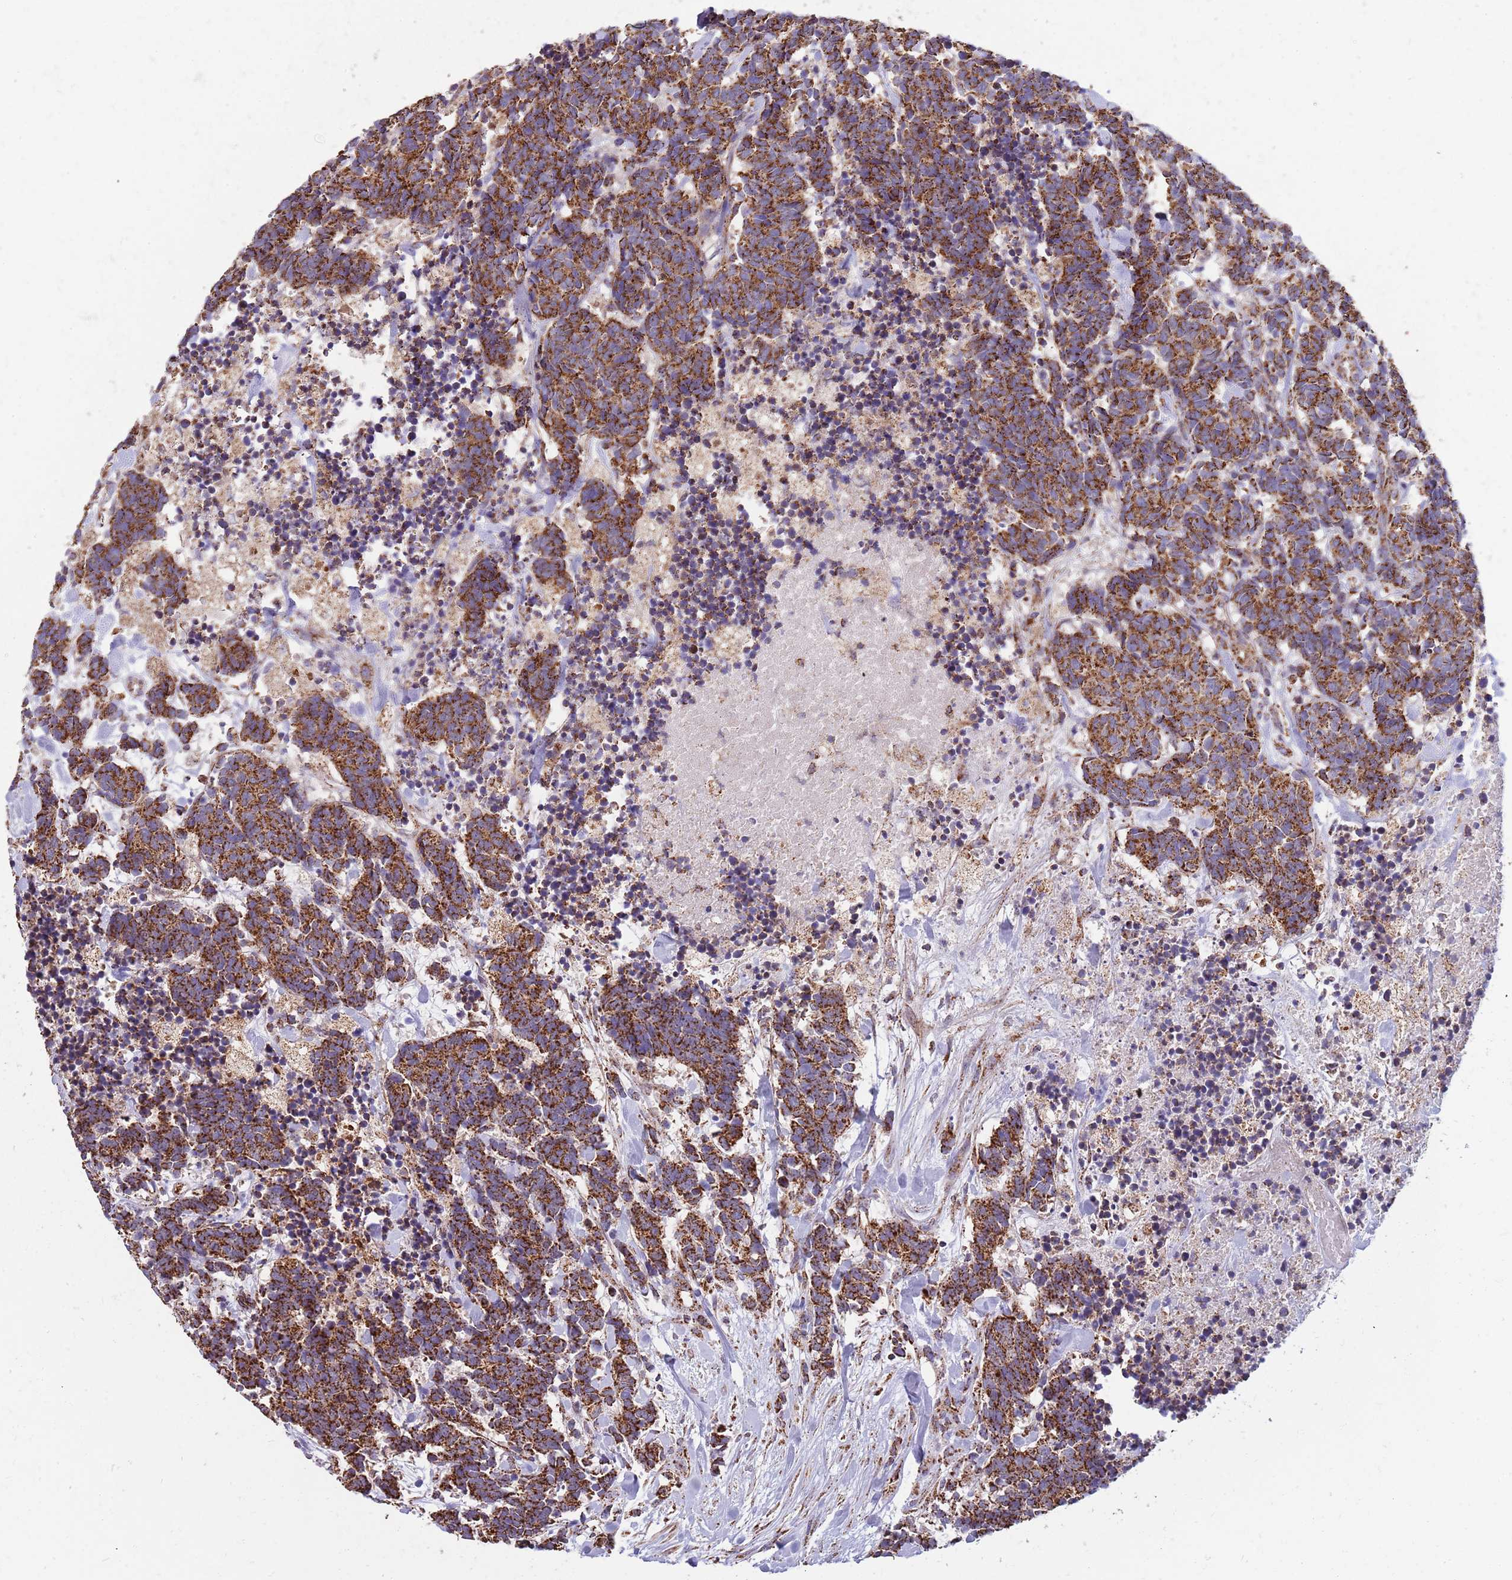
{"staining": {"intensity": "strong", "quantity": ">75%", "location": "cytoplasmic/membranous"}, "tissue": "carcinoid", "cell_type": "Tumor cells", "image_type": "cancer", "snomed": [{"axis": "morphology", "description": "Carcinoma, NOS"}, {"axis": "morphology", "description": "Carcinoid, malignant, NOS"}, {"axis": "topography", "description": "Prostate"}], "caption": "An image showing strong cytoplasmic/membranous positivity in approximately >75% of tumor cells in carcinoid, as visualized by brown immunohistochemical staining.", "gene": "VPS16", "patient": {"sex": "male", "age": 57}}